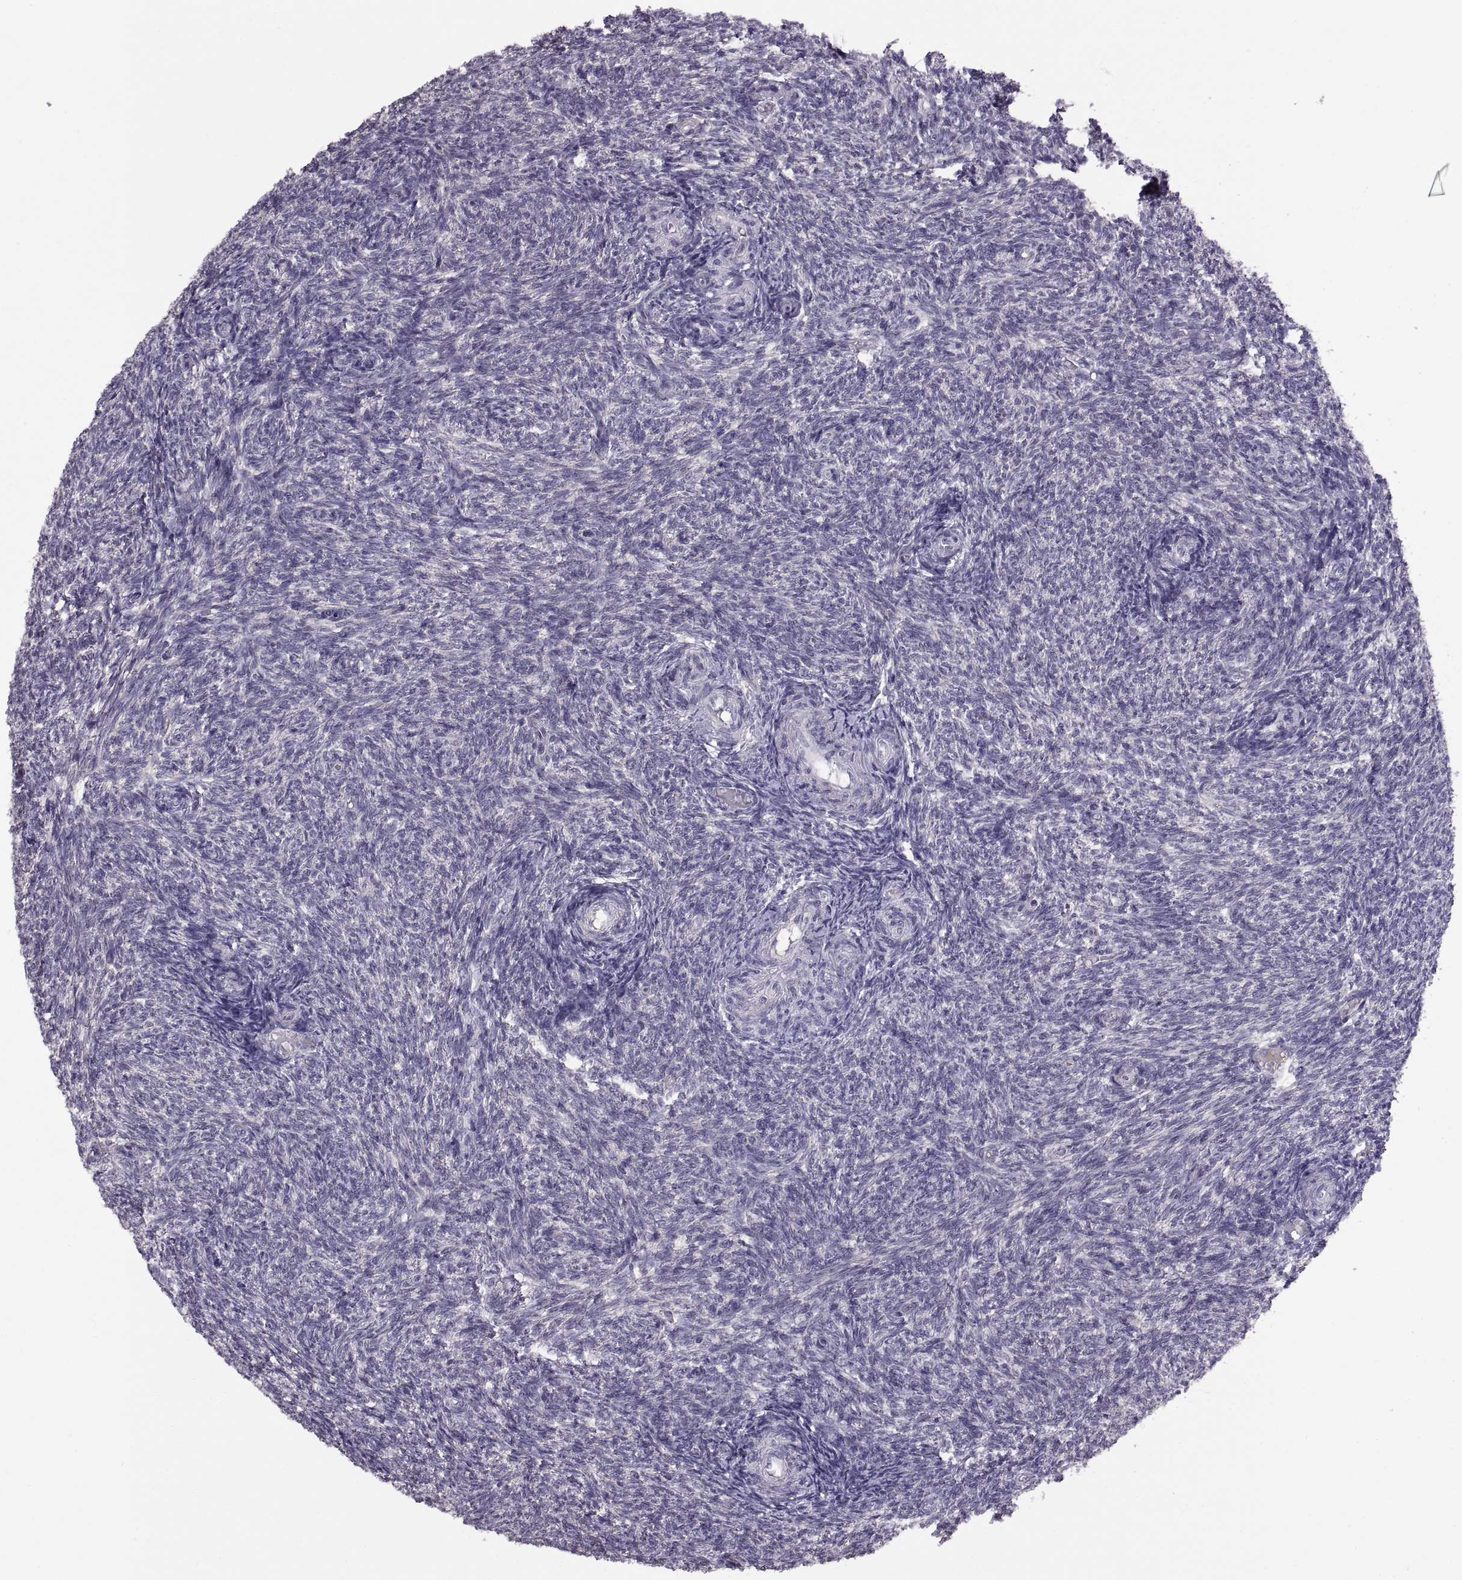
{"staining": {"intensity": "weak", "quantity": ">75%", "location": "cytoplasmic/membranous"}, "tissue": "ovary", "cell_type": "Follicle cells", "image_type": "normal", "snomed": [{"axis": "morphology", "description": "Normal tissue, NOS"}, {"axis": "topography", "description": "Ovary"}], "caption": "Protein staining reveals weak cytoplasmic/membranous staining in approximately >75% of follicle cells in normal ovary.", "gene": "ACSBG2", "patient": {"sex": "female", "age": 39}}